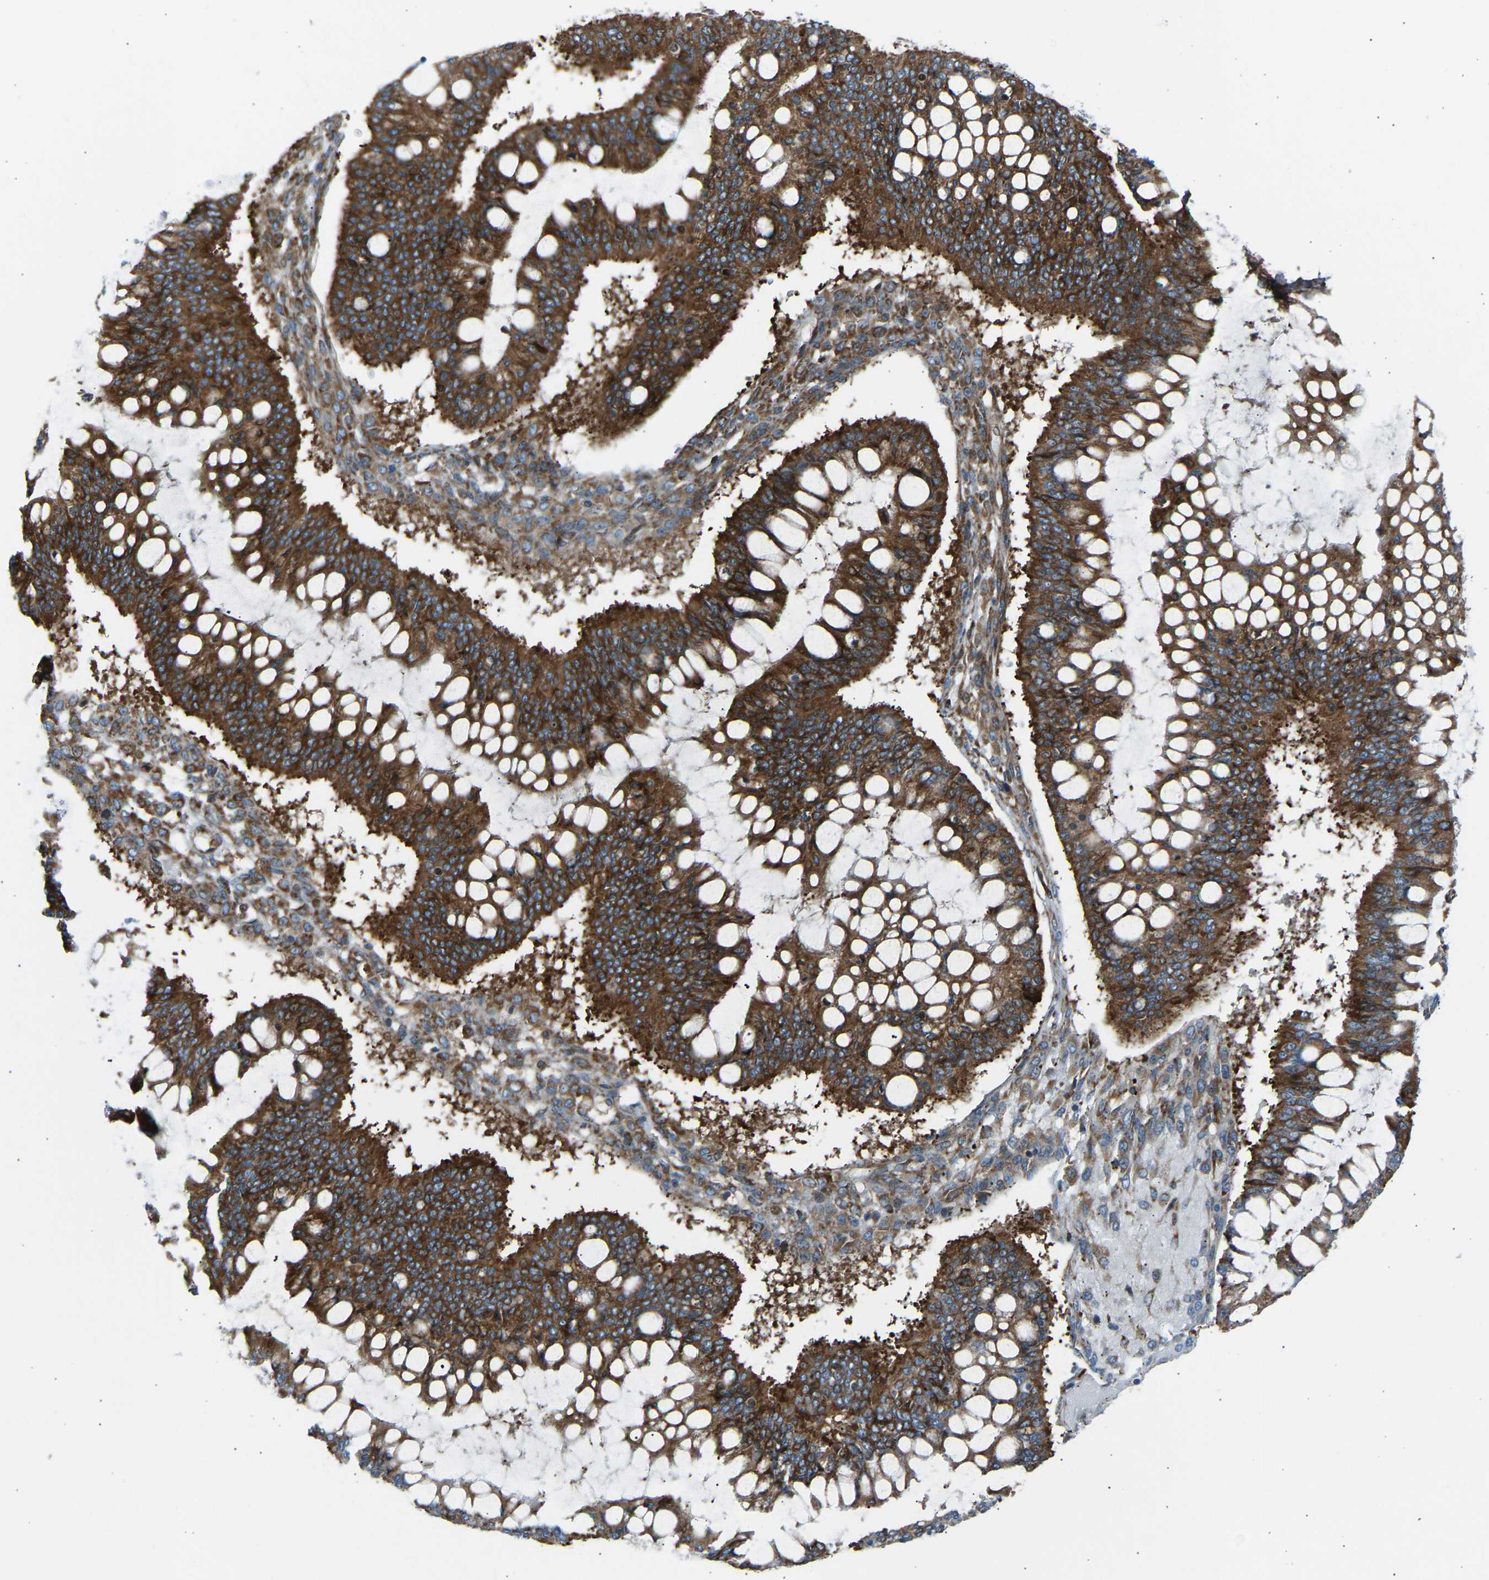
{"staining": {"intensity": "strong", "quantity": ">75%", "location": "cytoplasmic/membranous"}, "tissue": "ovarian cancer", "cell_type": "Tumor cells", "image_type": "cancer", "snomed": [{"axis": "morphology", "description": "Cystadenocarcinoma, mucinous, NOS"}, {"axis": "topography", "description": "Ovary"}], "caption": "This photomicrograph shows ovarian cancer (mucinous cystadenocarcinoma) stained with IHC to label a protein in brown. The cytoplasmic/membranous of tumor cells show strong positivity for the protein. Nuclei are counter-stained blue.", "gene": "VPS41", "patient": {"sex": "female", "age": 73}}